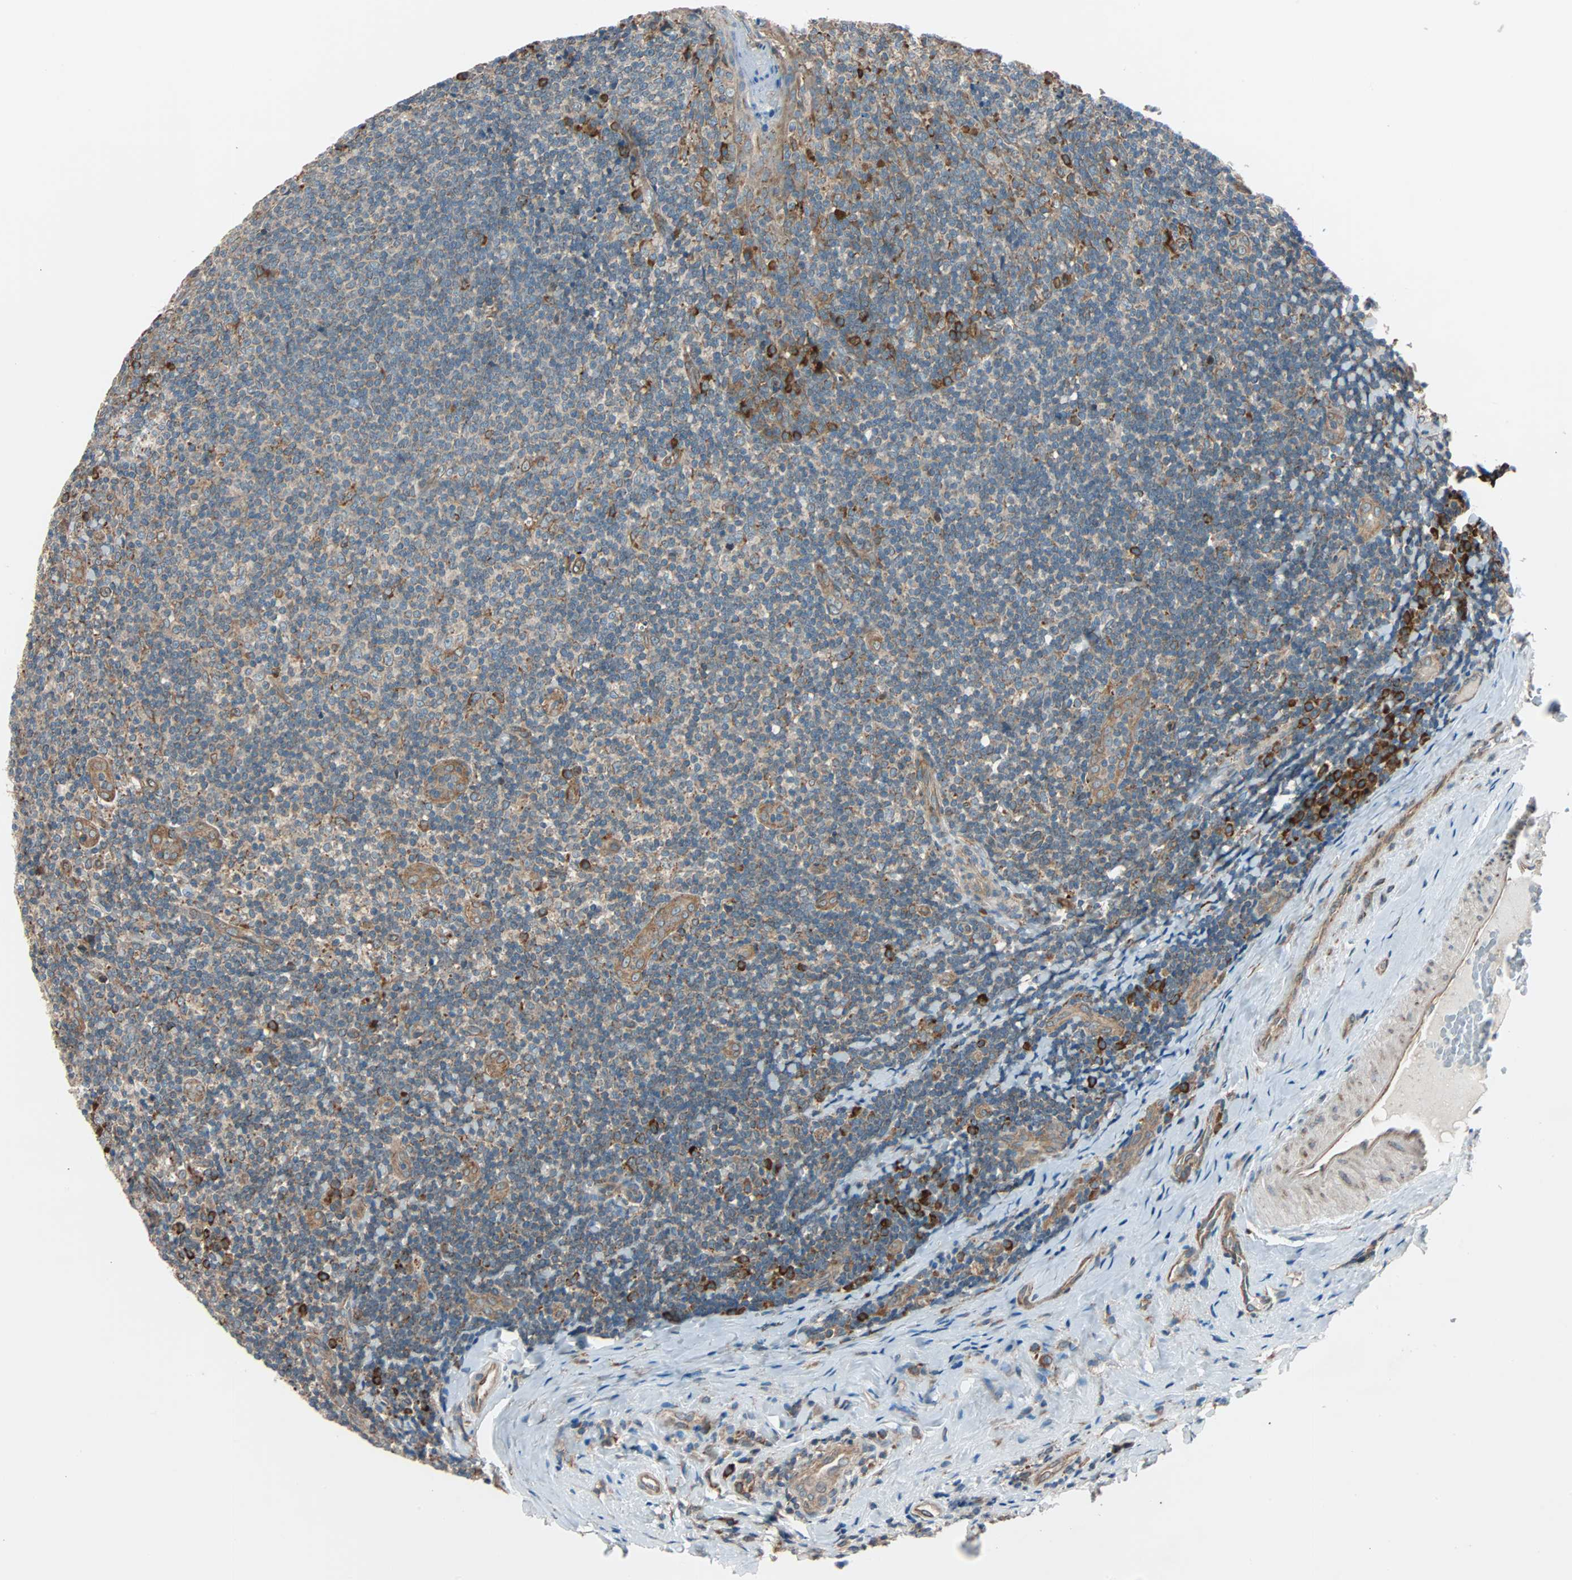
{"staining": {"intensity": "weak", "quantity": "25%-75%", "location": "cytoplasmic/membranous"}, "tissue": "tonsil", "cell_type": "Non-germinal center cells", "image_type": "normal", "snomed": [{"axis": "morphology", "description": "Normal tissue, NOS"}, {"axis": "topography", "description": "Tonsil"}], "caption": "Immunohistochemistry micrograph of unremarkable tonsil: human tonsil stained using immunohistochemistry (IHC) demonstrates low levels of weak protein expression localized specifically in the cytoplasmic/membranous of non-germinal center cells, appearing as a cytoplasmic/membranous brown color.", "gene": "PHYH", "patient": {"sex": "male", "age": 31}}